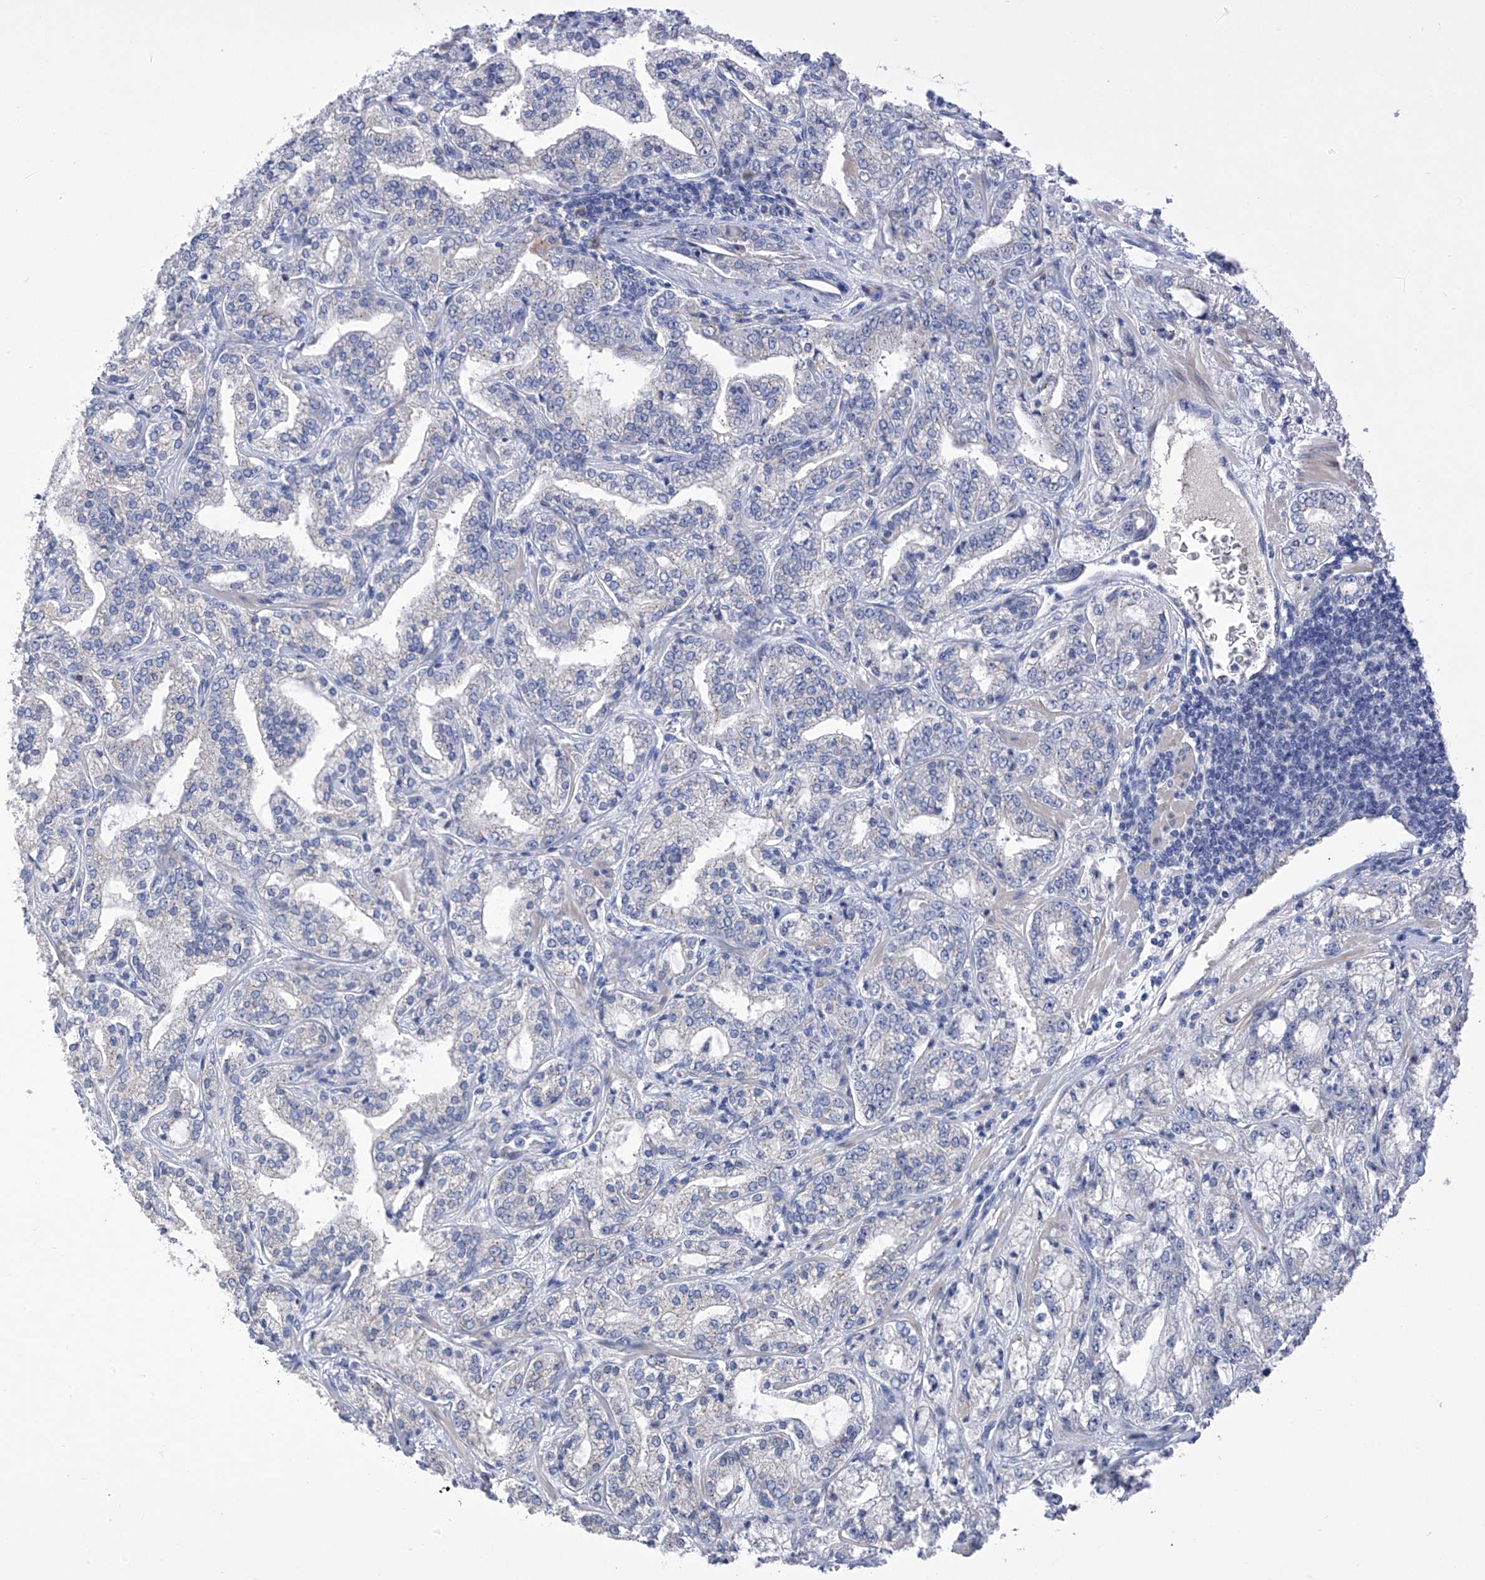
{"staining": {"intensity": "negative", "quantity": "none", "location": "none"}, "tissue": "prostate cancer", "cell_type": "Tumor cells", "image_type": "cancer", "snomed": [{"axis": "morphology", "description": "Adenocarcinoma, High grade"}, {"axis": "topography", "description": "Prostate"}], "caption": "Immunohistochemistry histopathology image of neoplastic tissue: prostate cancer stained with DAB (3,3'-diaminobenzidine) reveals no significant protein expression in tumor cells. The staining was performed using DAB to visualize the protein expression in brown, while the nuclei were stained in blue with hematoxylin (Magnification: 20x).", "gene": "SLCO4A1", "patient": {"sex": "male", "age": 64}}